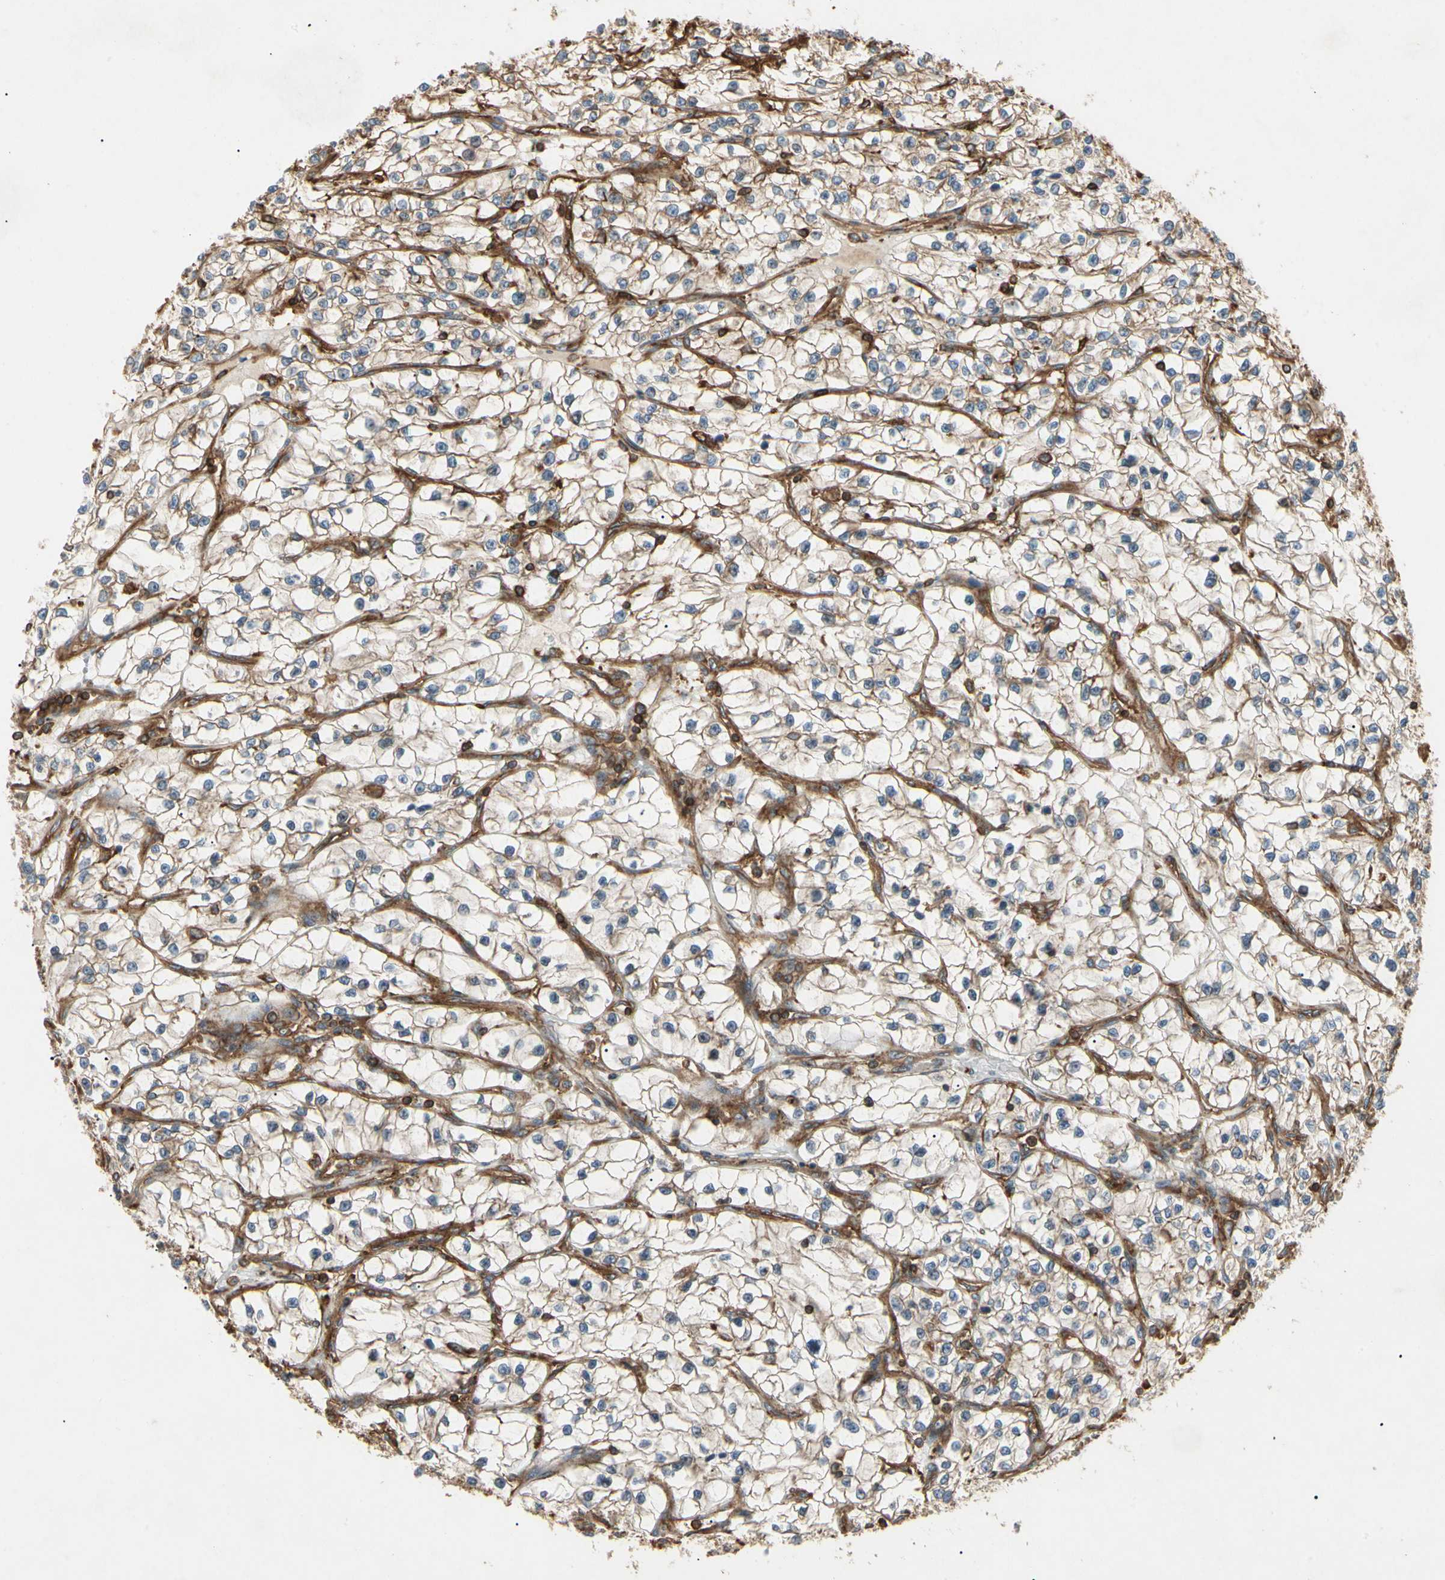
{"staining": {"intensity": "moderate", "quantity": ">75%", "location": "cytoplasmic/membranous"}, "tissue": "renal cancer", "cell_type": "Tumor cells", "image_type": "cancer", "snomed": [{"axis": "morphology", "description": "Adenocarcinoma, NOS"}, {"axis": "topography", "description": "Kidney"}], "caption": "Immunohistochemical staining of renal cancer (adenocarcinoma) shows moderate cytoplasmic/membranous protein positivity in approximately >75% of tumor cells.", "gene": "ARPC2", "patient": {"sex": "female", "age": 57}}